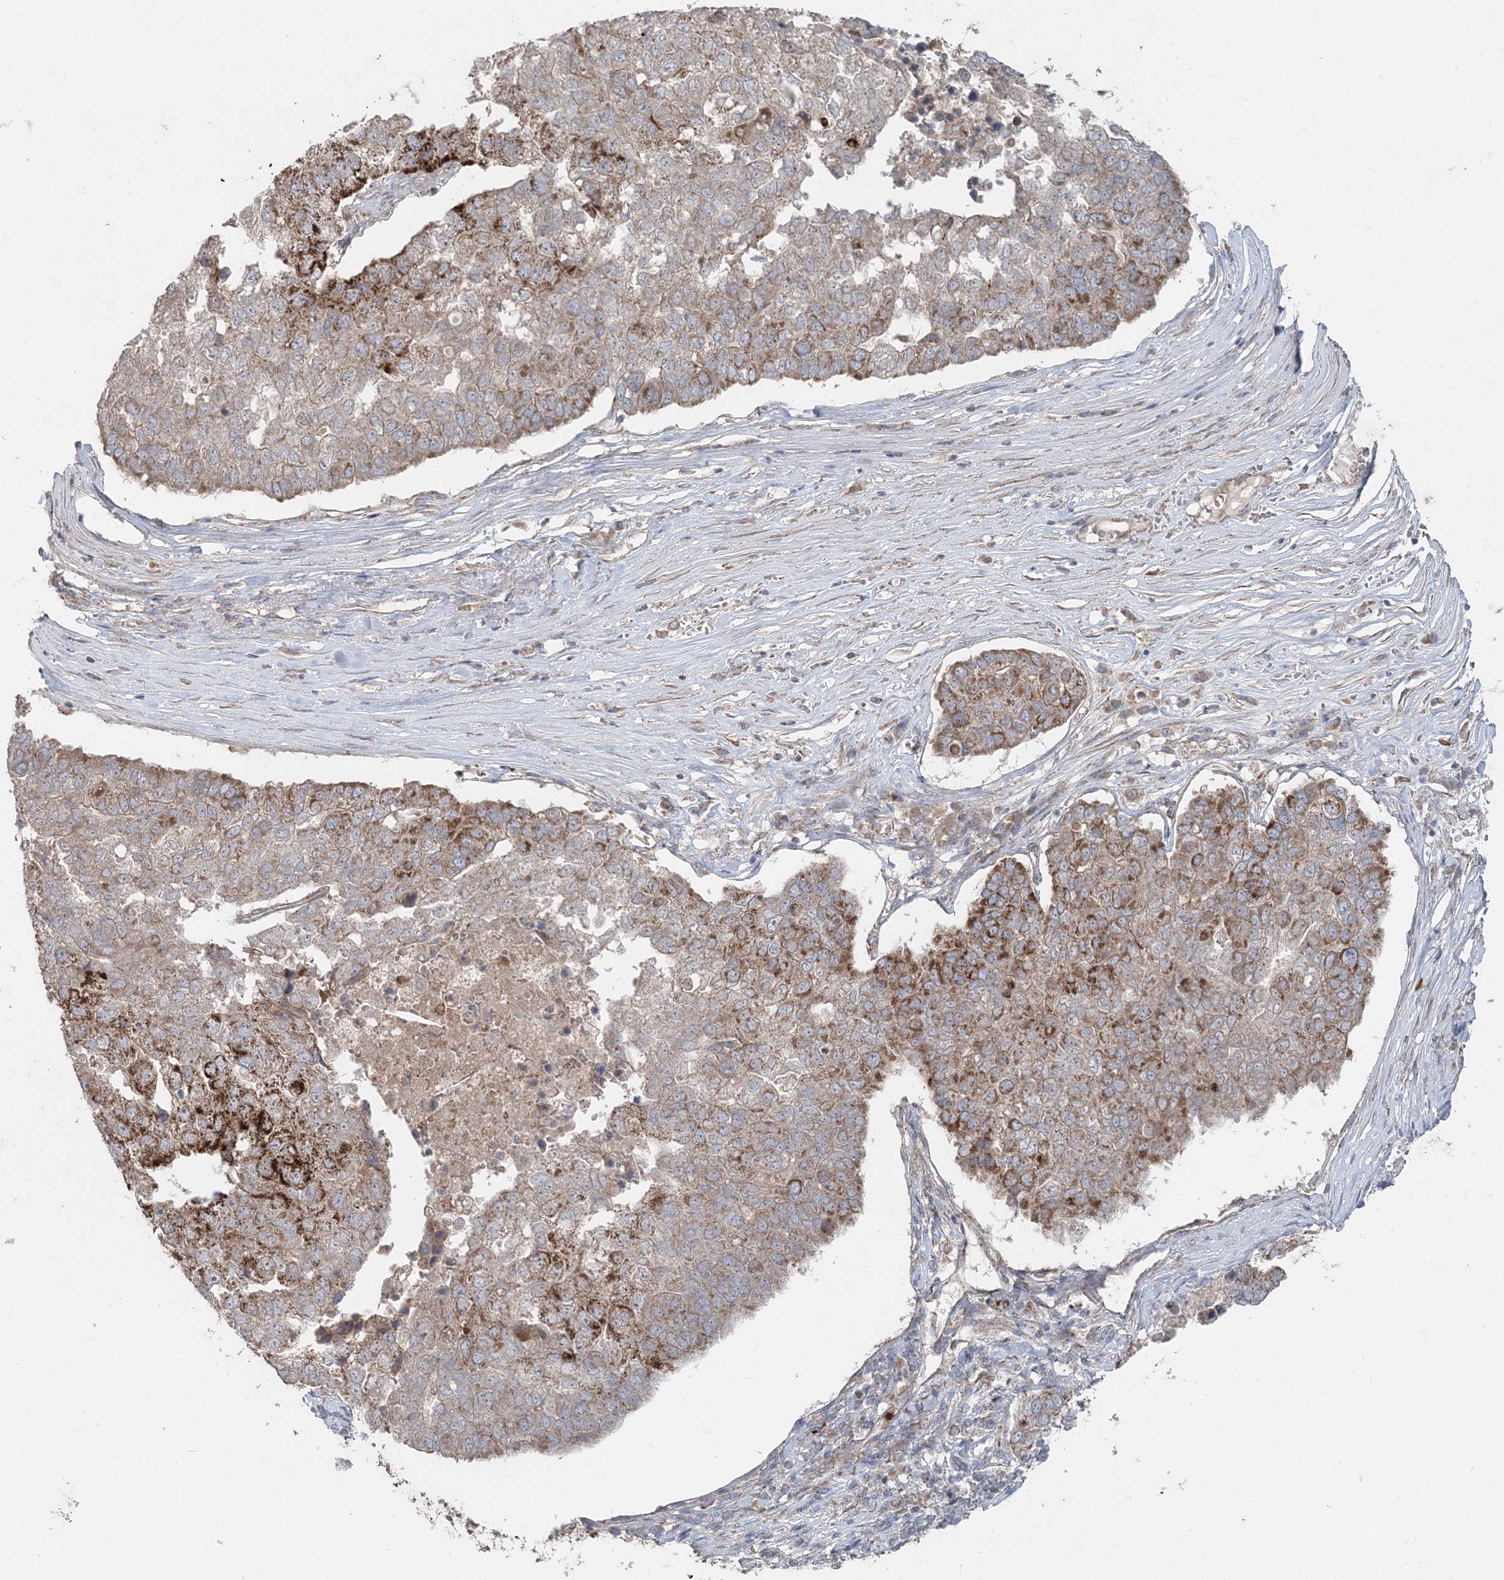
{"staining": {"intensity": "moderate", "quantity": ">75%", "location": "cytoplasmic/membranous"}, "tissue": "pancreatic cancer", "cell_type": "Tumor cells", "image_type": "cancer", "snomed": [{"axis": "morphology", "description": "Adenocarcinoma, NOS"}, {"axis": "topography", "description": "Pancreas"}], "caption": "IHC of pancreatic adenocarcinoma reveals medium levels of moderate cytoplasmic/membranous staining in about >75% of tumor cells. The staining was performed using DAB (3,3'-diaminobenzidine), with brown indicating positive protein expression. Nuclei are stained blue with hematoxylin.", "gene": "LRPPRC", "patient": {"sex": "female", "age": 61}}